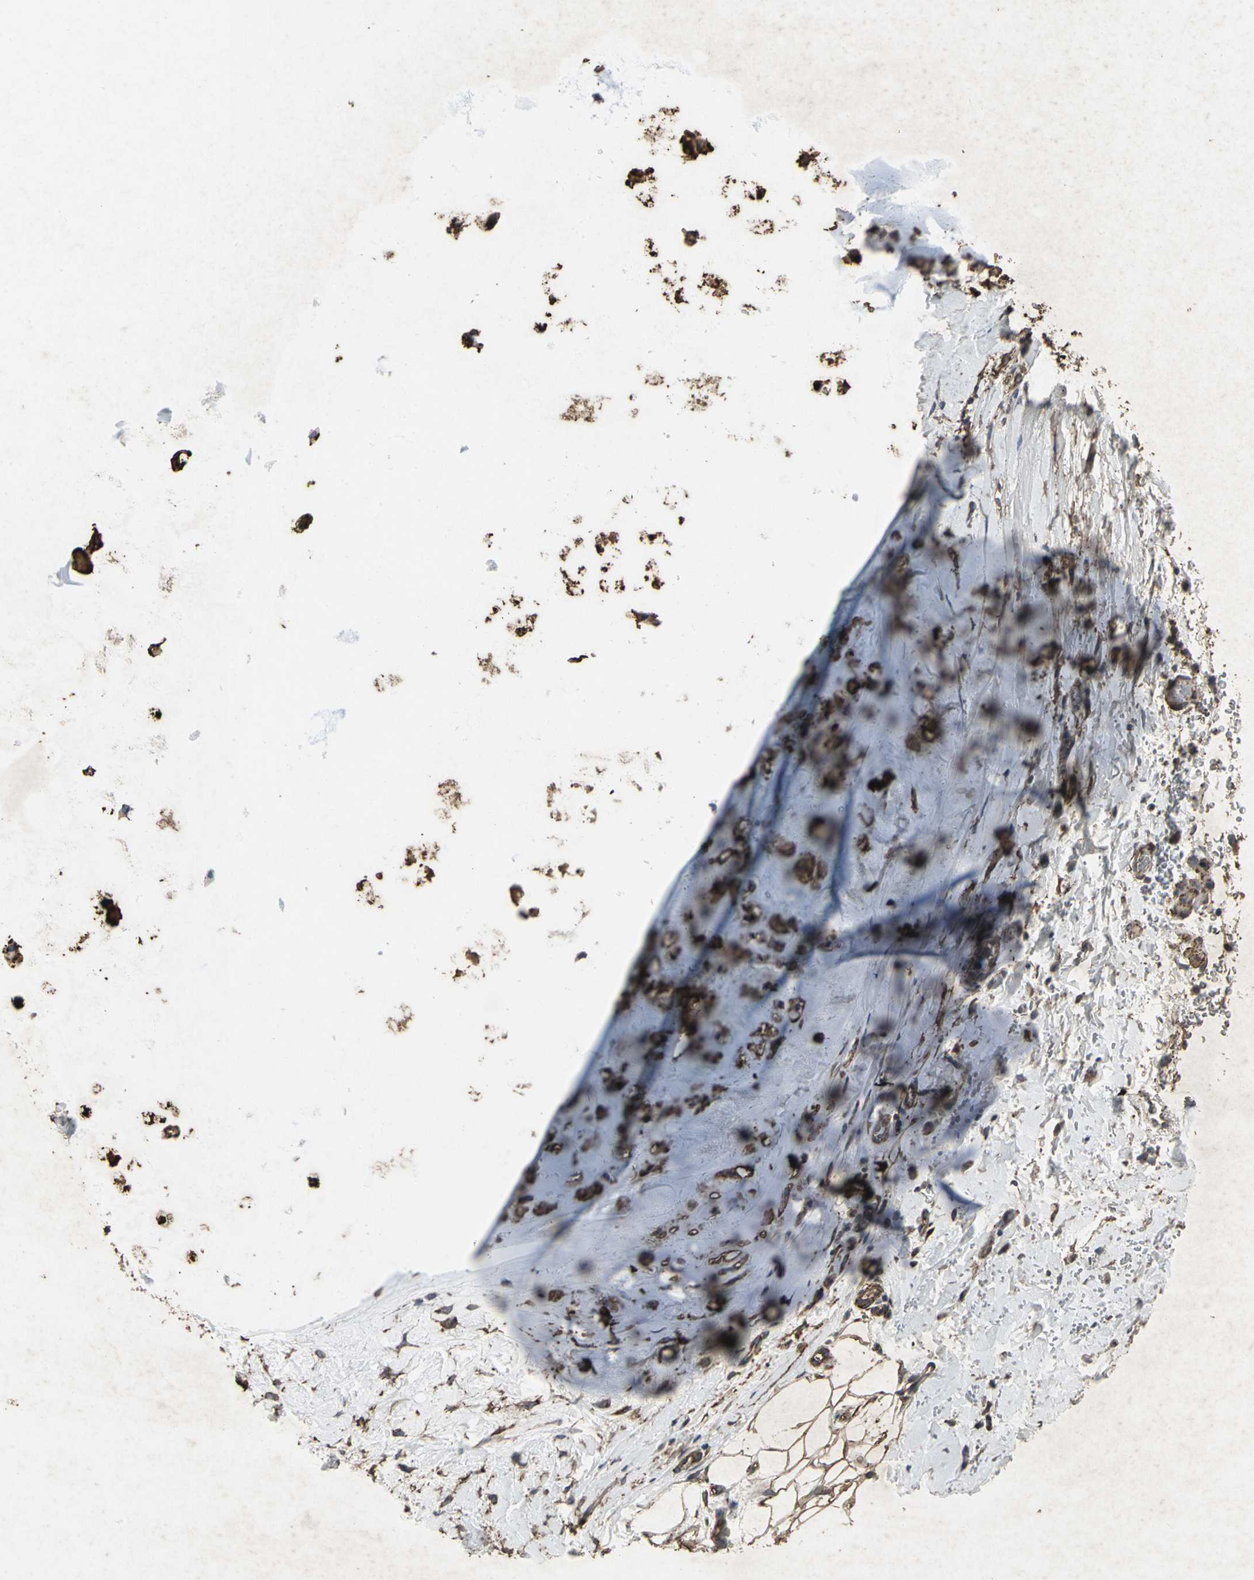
{"staining": {"intensity": "moderate", "quantity": ">75%", "location": "cytoplasmic/membranous"}, "tissue": "adipose tissue", "cell_type": "Adipocytes", "image_type": "normal", "snomed": [{"axis": "morphology", "description": "Normal tissue, NOS"}, {"axis": "topography", "description": "Cartilage tissue"}, {"axis": "topography", "description": "Bronchus"}], "caption": "Immunohistochemical staining of benign human adipose tissue reveals moderate cytoplasmic/membranous protein positivity in about >75% of adipocytes. (DAB (3,3'-diaminobenzidine) IHC, brown staining for protein, blue staining for nuclei).", "gene": "CCR9", "patient": {"sex": "female", "age": 73}}